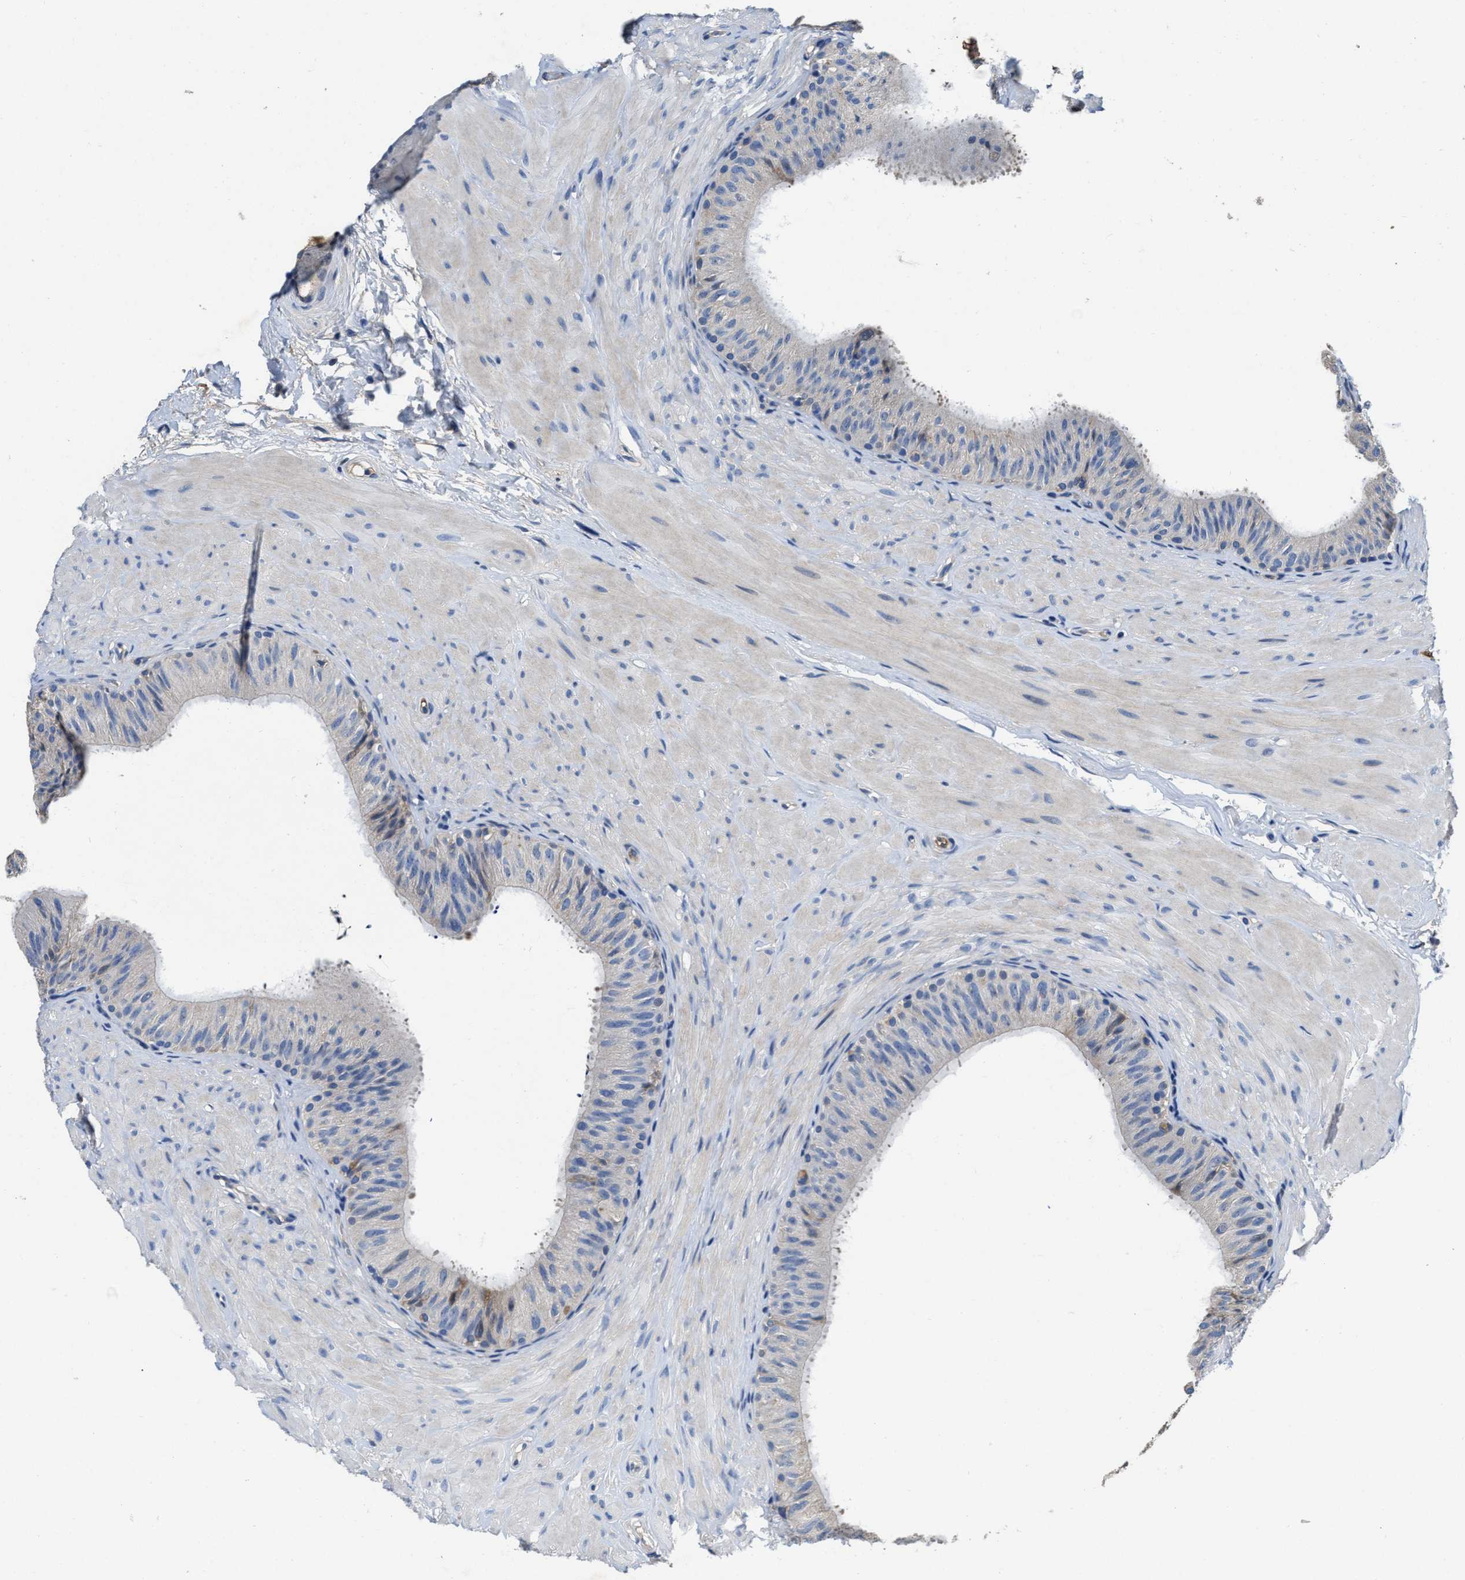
{"staining": {"intensity": "negative", "quantity": "none", "location": "none"}, "tissue": "epididymis", "cell_type": "Glandular cells", "image_type": "normal", "snomed": [{"axis": "morphology", "description": "Normal tissue, NOS"}, {"axis": "topography", "description": "Epididymis"}], "caption": "This micrograph is of benign epididymis stained with immunohistochemistry (IHC) to label a protein in brown with the nuclei are counter-stained blue. There is no staining in glandular cells.", "gene": "PEG10", "patient": {"sex": "male", "age": 34}}